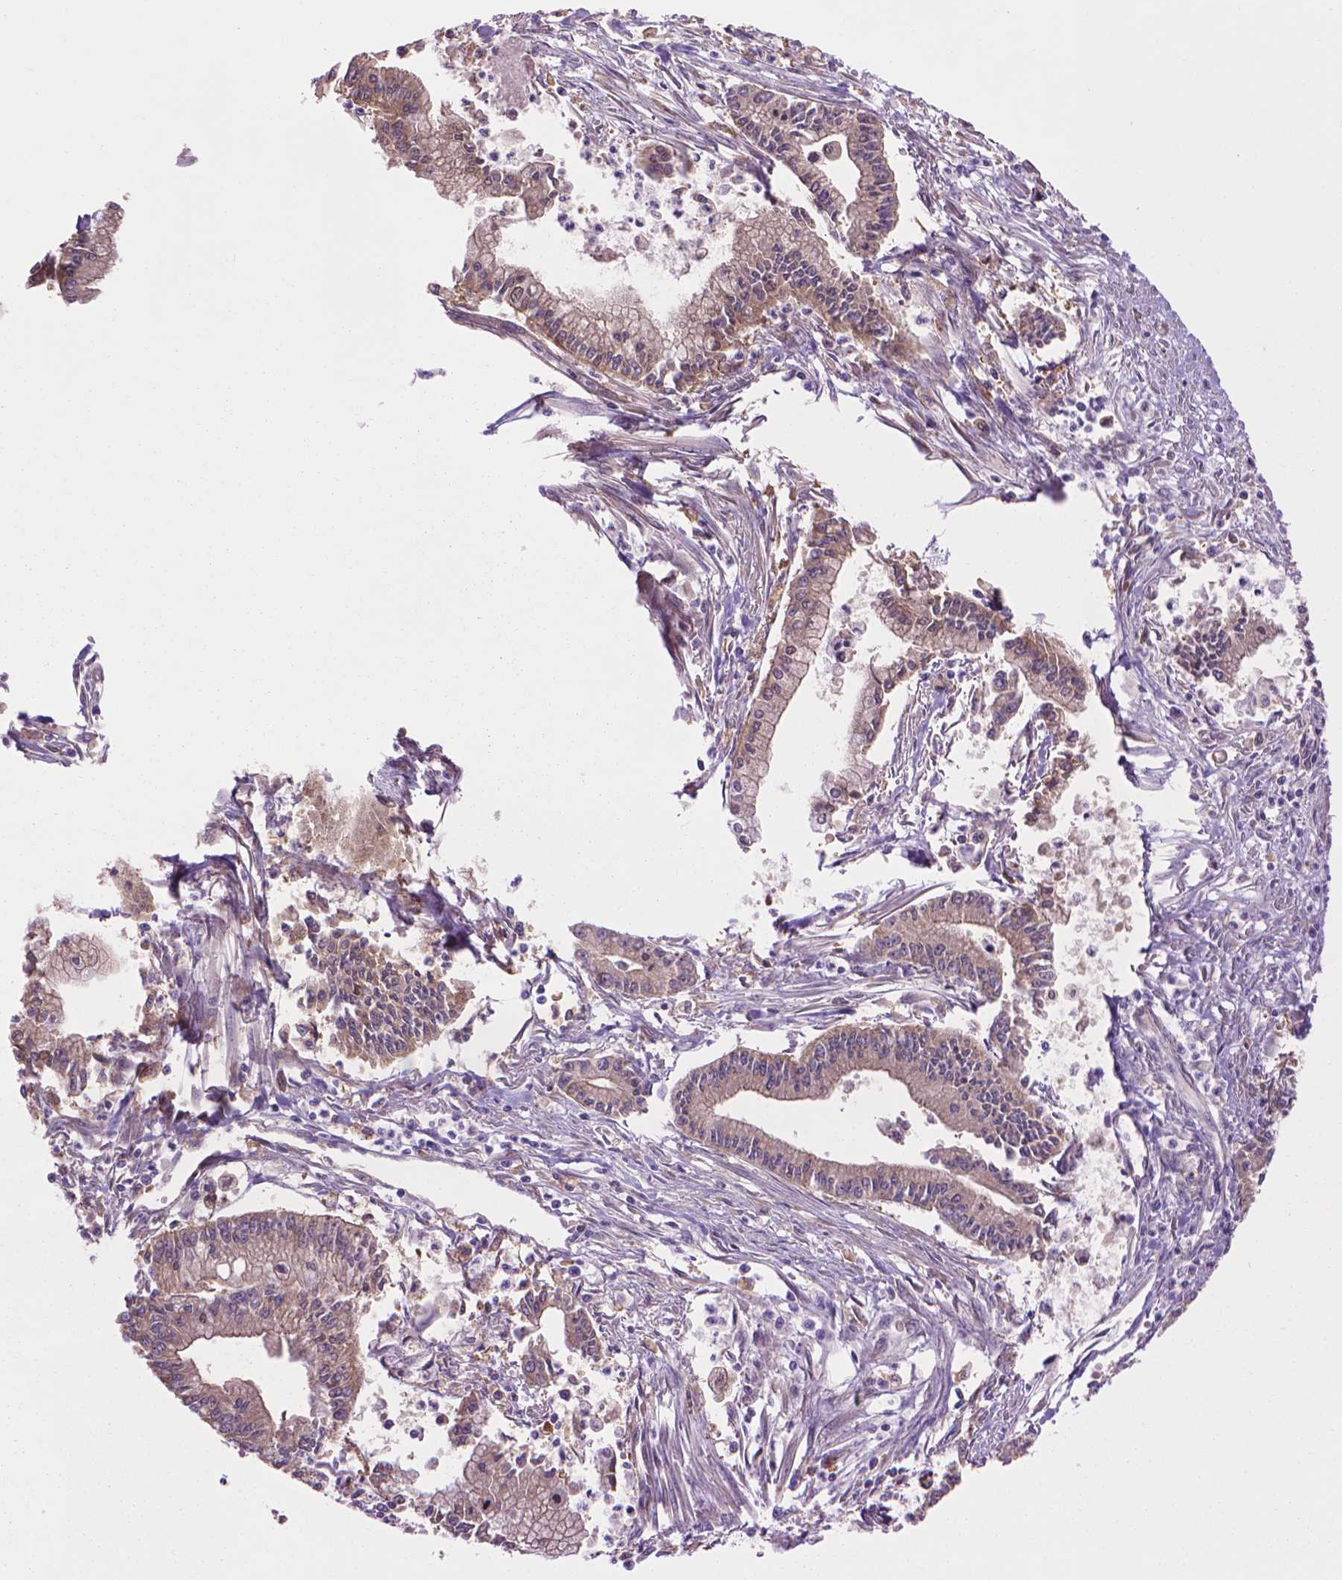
{"staining": {"intensity": "weak", "quantity": "25%-75%", "location": "cytoplasmic/membranous"}, "tissue": "pancreatic cancer", "cell_type": "Tumor cells", "image_type": "cancer", "snomed": [{"axis": "morphology", "description": "Adenocarcinoma, NOS"}, {"axis": "topography", "description": "Pancreas"}], "caption": "A micrograph showing weak cytoplasmic/membranous positivity in approximately 25%-75% of tumor cells in pancreatic adenocarcinoma, as visualized by brown immunohistochemical staining.", "gene": "CORO1B", "patient": {"sex": "female", "age": 65}}